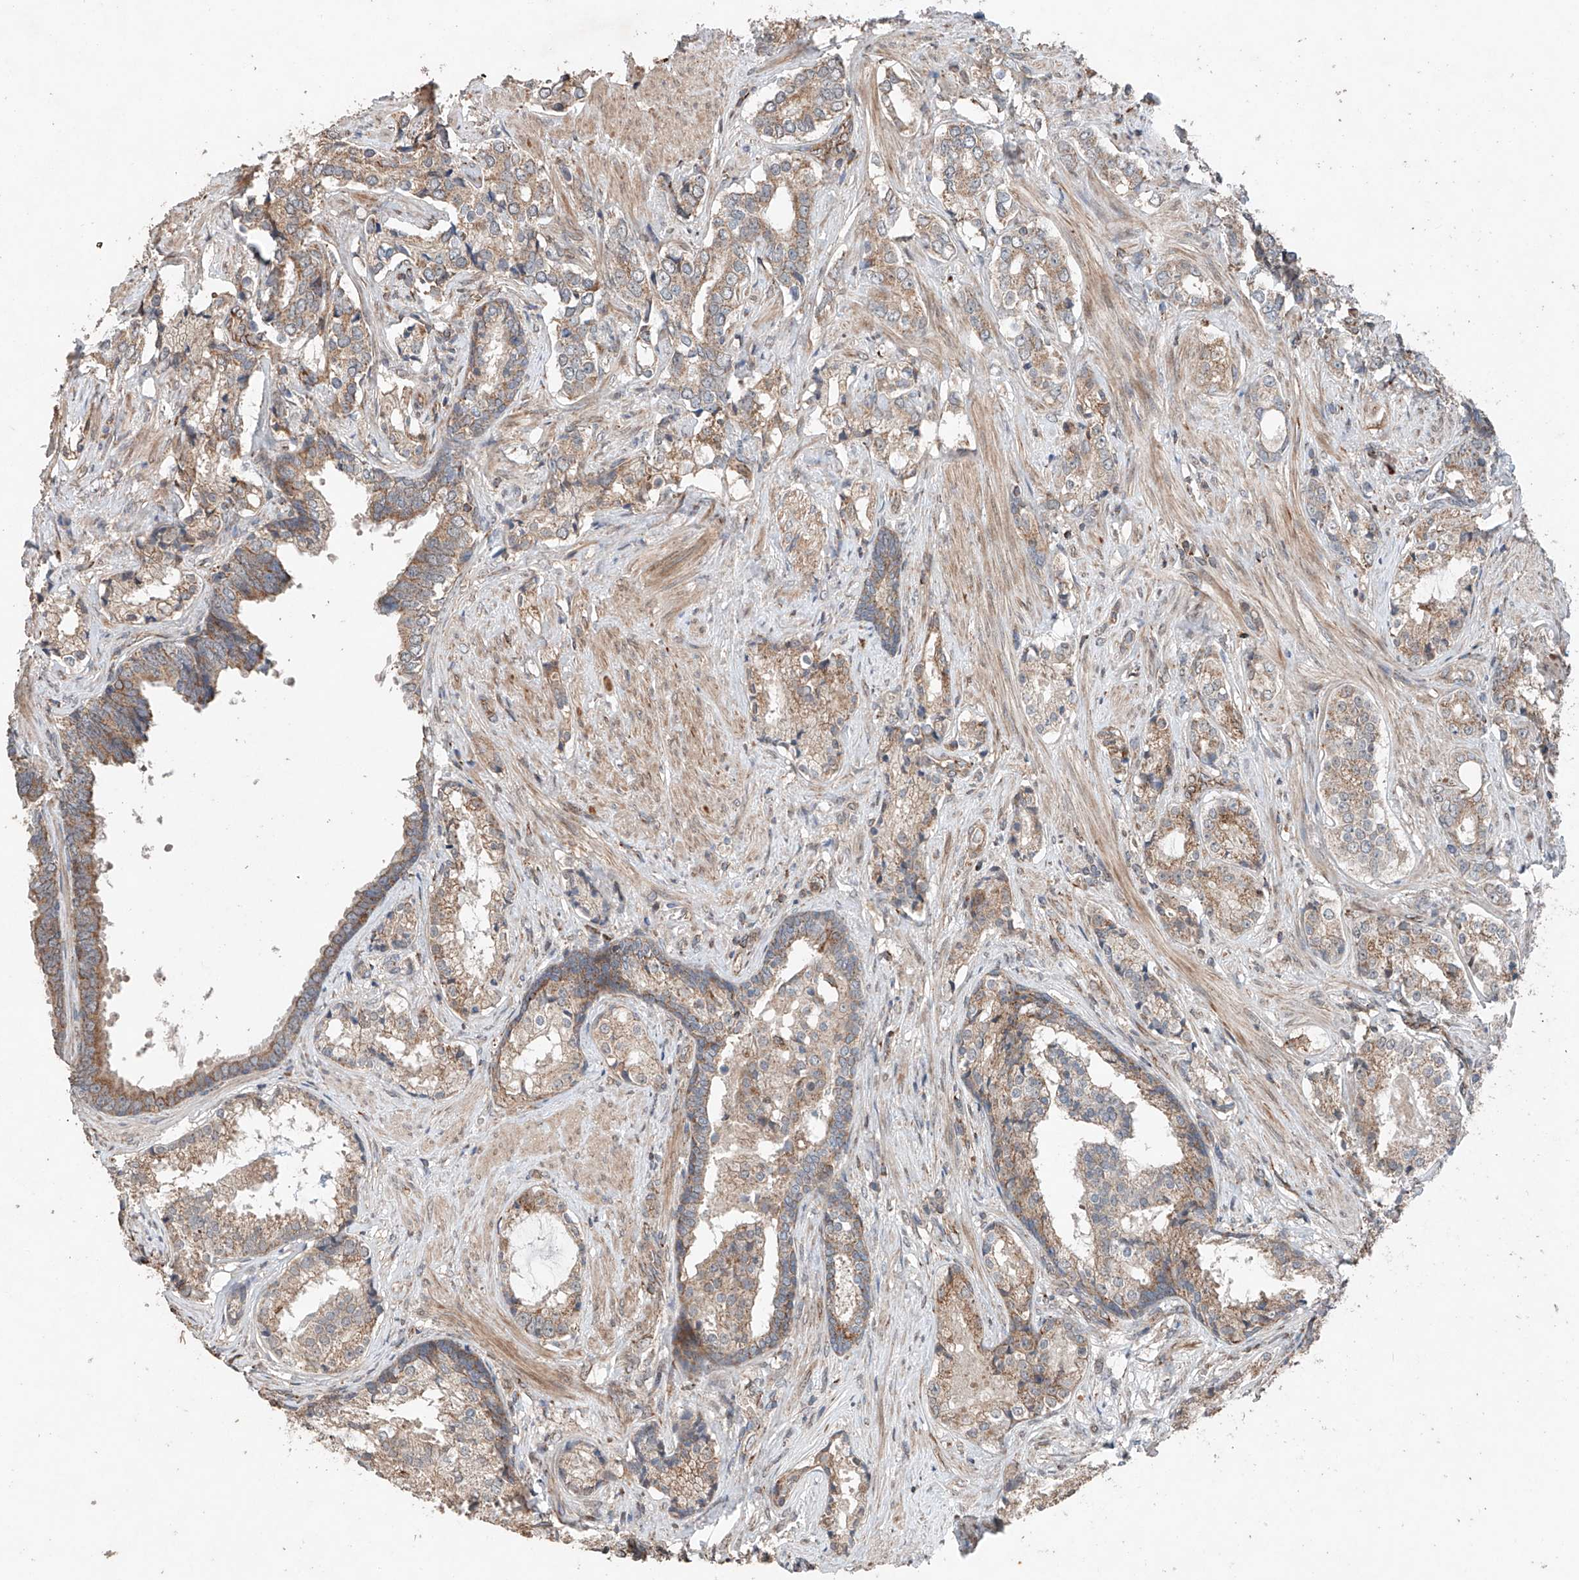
{"staining": {"intensity": "moderate", "quantity": ">75%", "location": "cytoplasmic/membranous"}, "tissue": "prostate cancer", "cell_type": "Tumor cells", "image_type": "cancer", "snomed": [{"axis": "morphology", "description": "Adenocarcinoma, High grade"}, {"axis": "topography", "description": "Prostate"}], "caption": "A brown stain highlights moderate cytoplasmic/membranous expression of a protein in high-grade adenocarcinoma (prostate) tumor cells.", "gene": "AP4B1", "patient": {"sex": "male", "age": 58}}